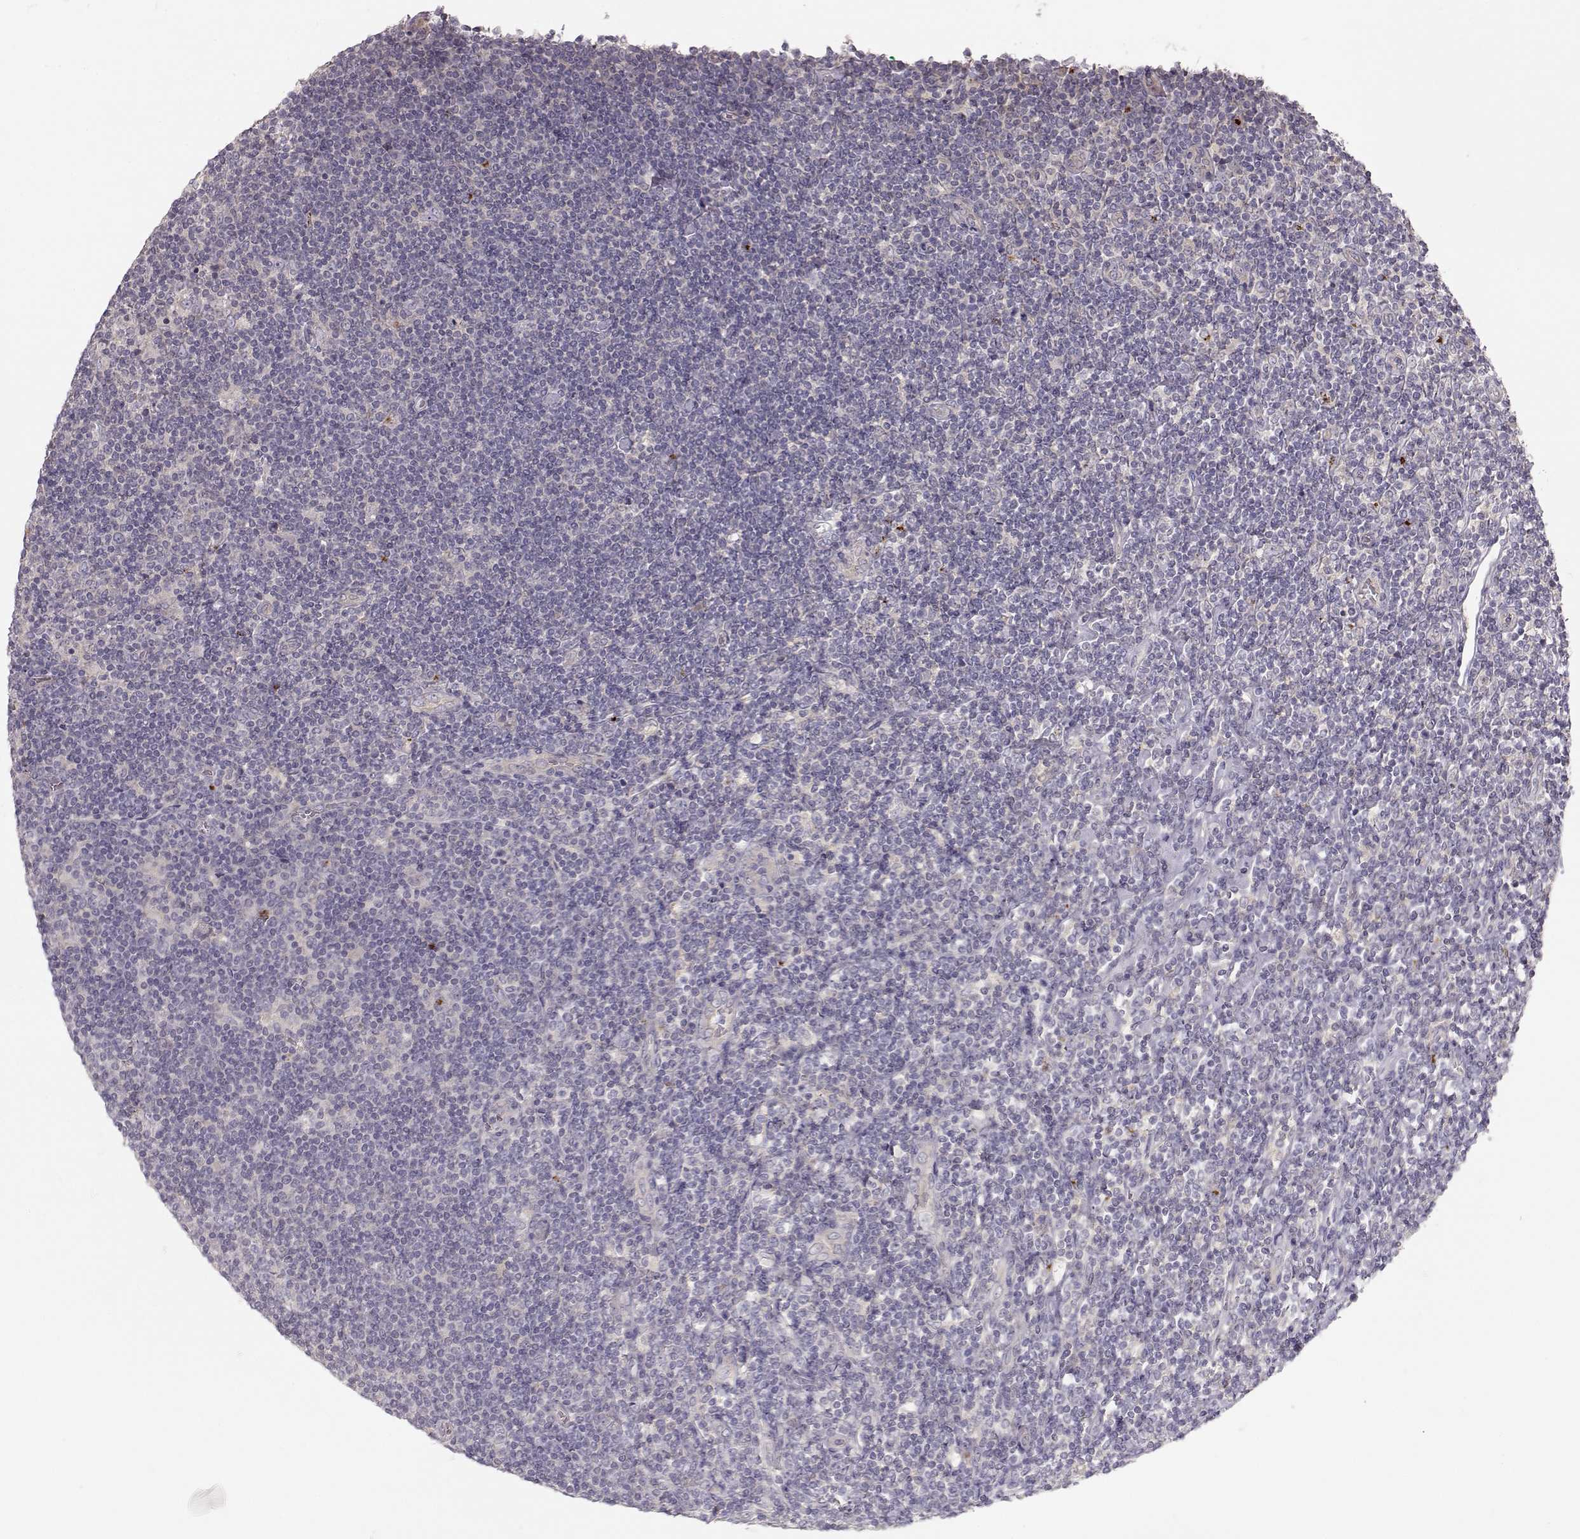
{"staining": {"intensity": "negative", "quantity": "none", "location": "none"}, "tissue": "lymphoma", "cell_type": "Tumor cells", "image_type": "cancer", "snomed": [{"axis": "morphology", "description": "Hodgkin's disease, NOS"}, {"axis": "topography", "description": "Lymph node"}], "caption": "Lymphoma was stained to show a protein in brown. There is no significant staining in tumor cells. Nuclei are stained in blue.", "gene": "ARHGAP8", "patient": {"sex": "male", "age": 40}}